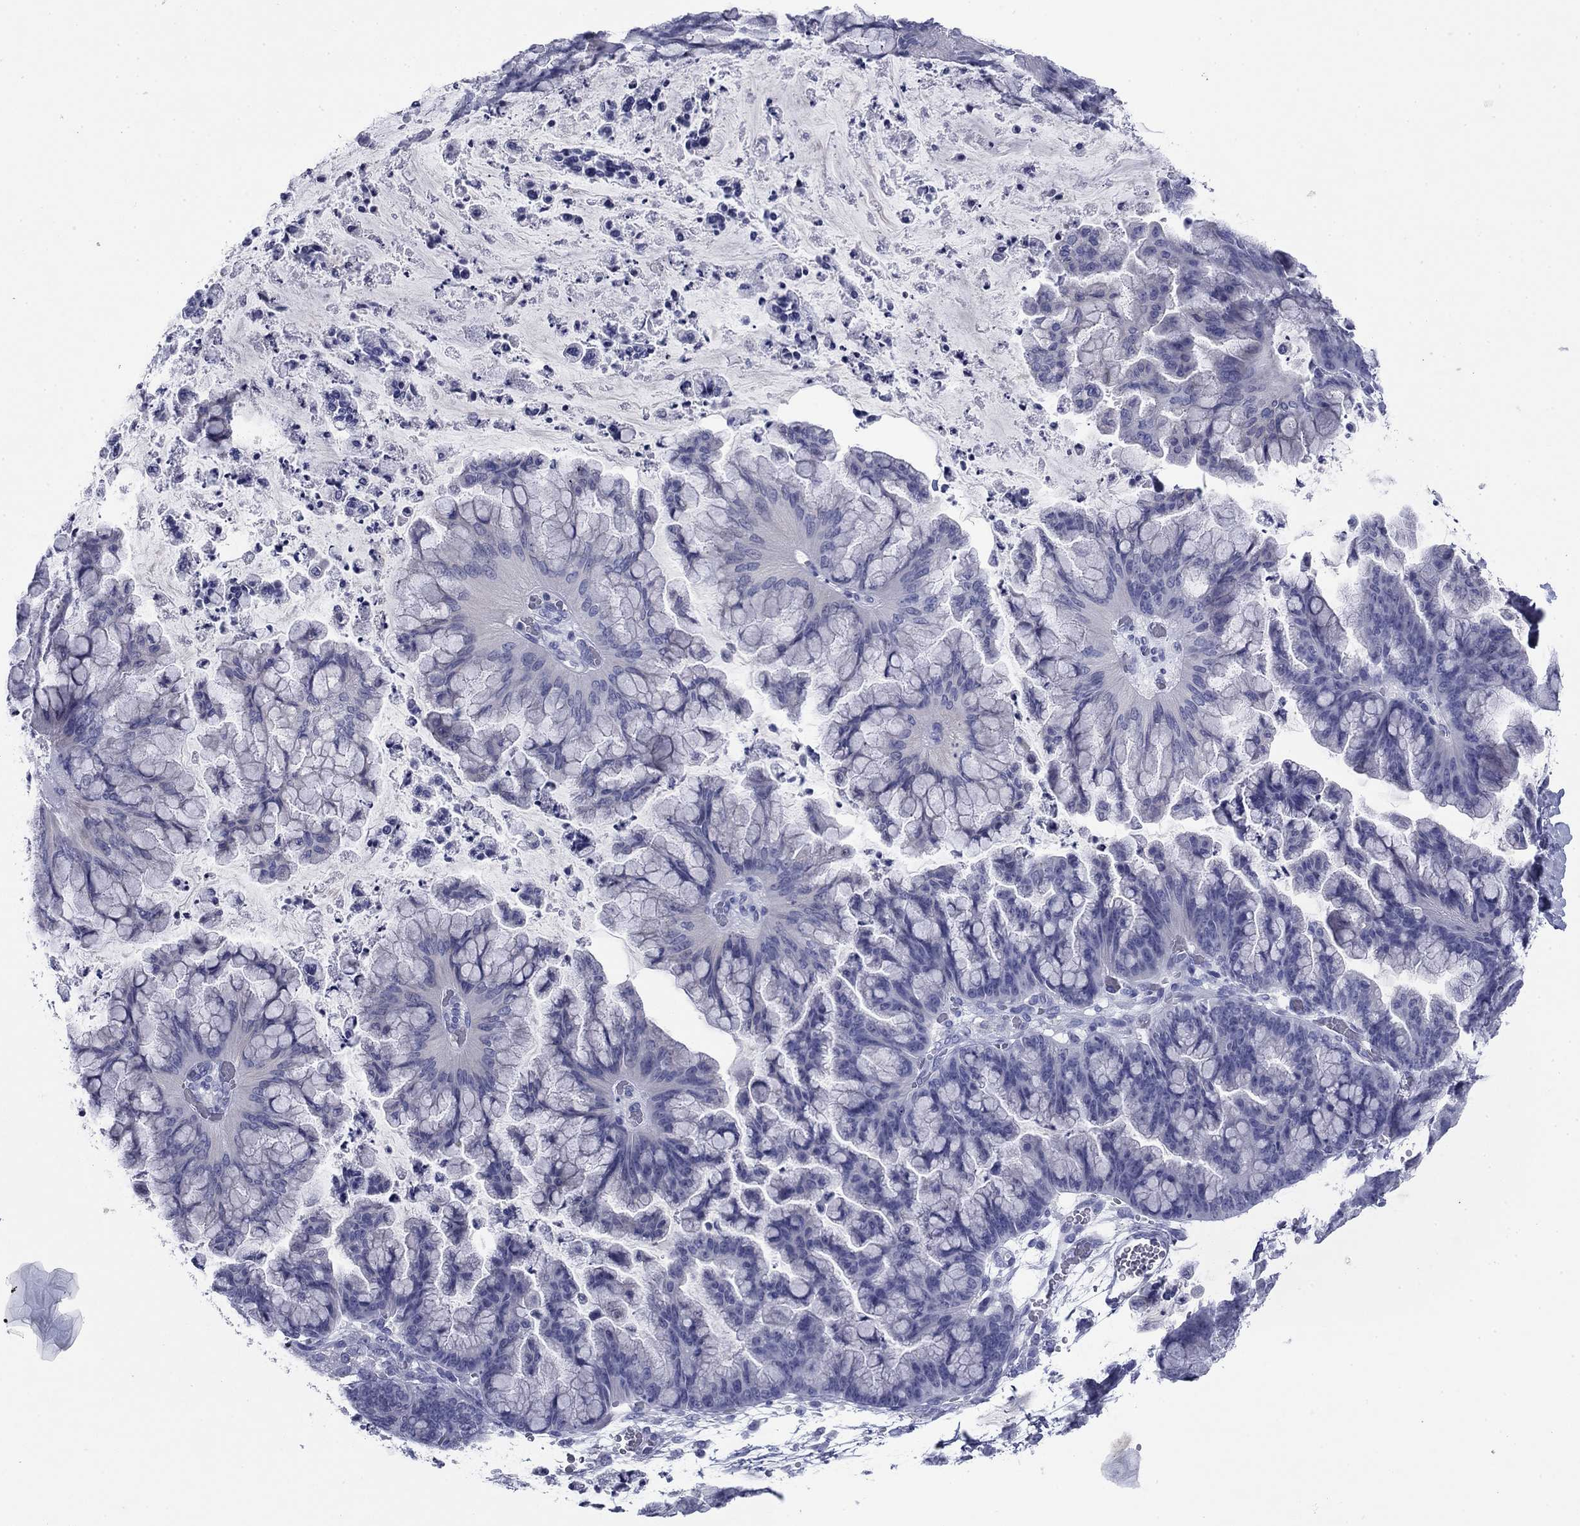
{"staining": {"intensity": "negative", "quantity": "none", "location": "none"}, "tissue": "ovarian cancer", "cell_type": "Tumor cells", "image_type": "cancer", "snomed": [{"axis": "morphology", "description": "Cystadenocarcinoma, mucinous, NOS"}, {"axis": "topography", "description": "Ovary"}], "caption": "DAB immunohistochemical staining of human mucinous cystadenocarcinoma (ovarian) shows no significant positivity in tumor cells.", "gene": "ABCC2", "patient": {"sex": "female", "age": 67}}